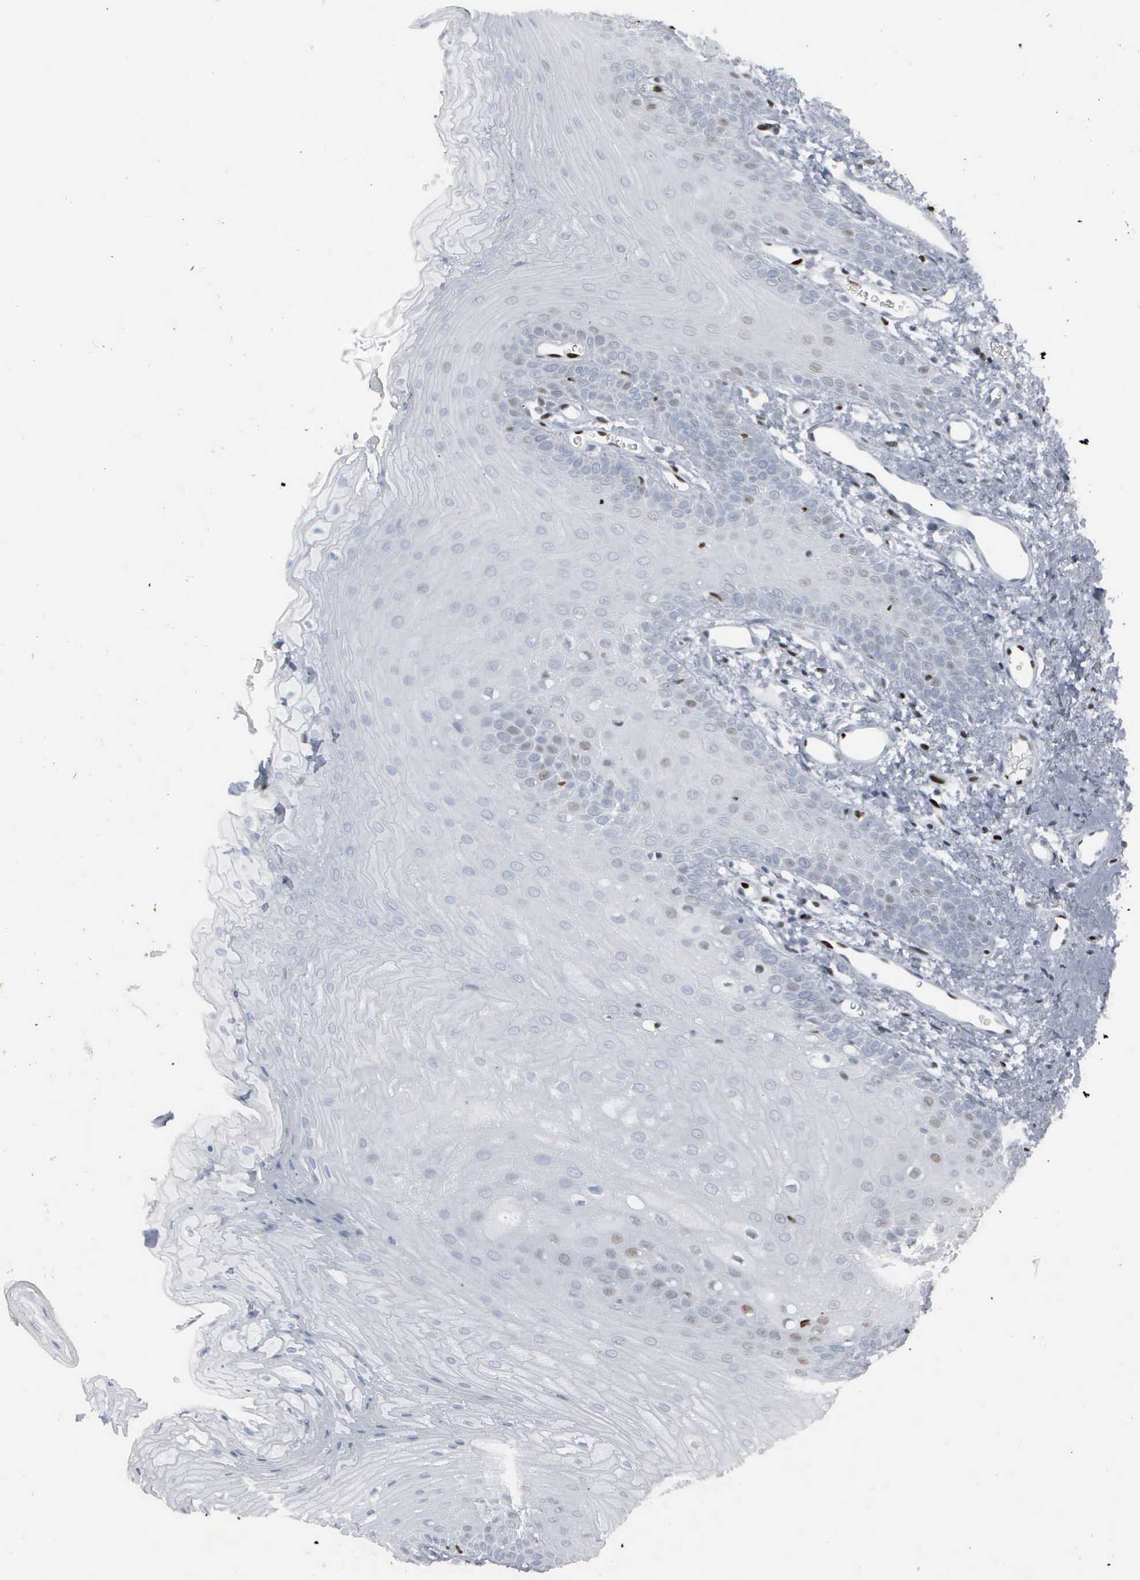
{"staining": {"intensity": "weak", "quantity": "<25%", "location": "nuclear"}, "tissue": "oral mucosa", "cell_type": "Squamous epithelial cells", "image_type": "normal", "snomed": [{"axis": "morphology", "description": "Normal tissue, NOS"}, {"axis": "topography", "description": "Oral tissue"}], "caption": "The immunohistochemistry photomicrograph has no significant expression in squamous epithelial cells of oral mucosa. (IHC, brightfield microscopy, high magnification).", "gene": "CCND3", "patient": {"sex": "male", "age": 52}}